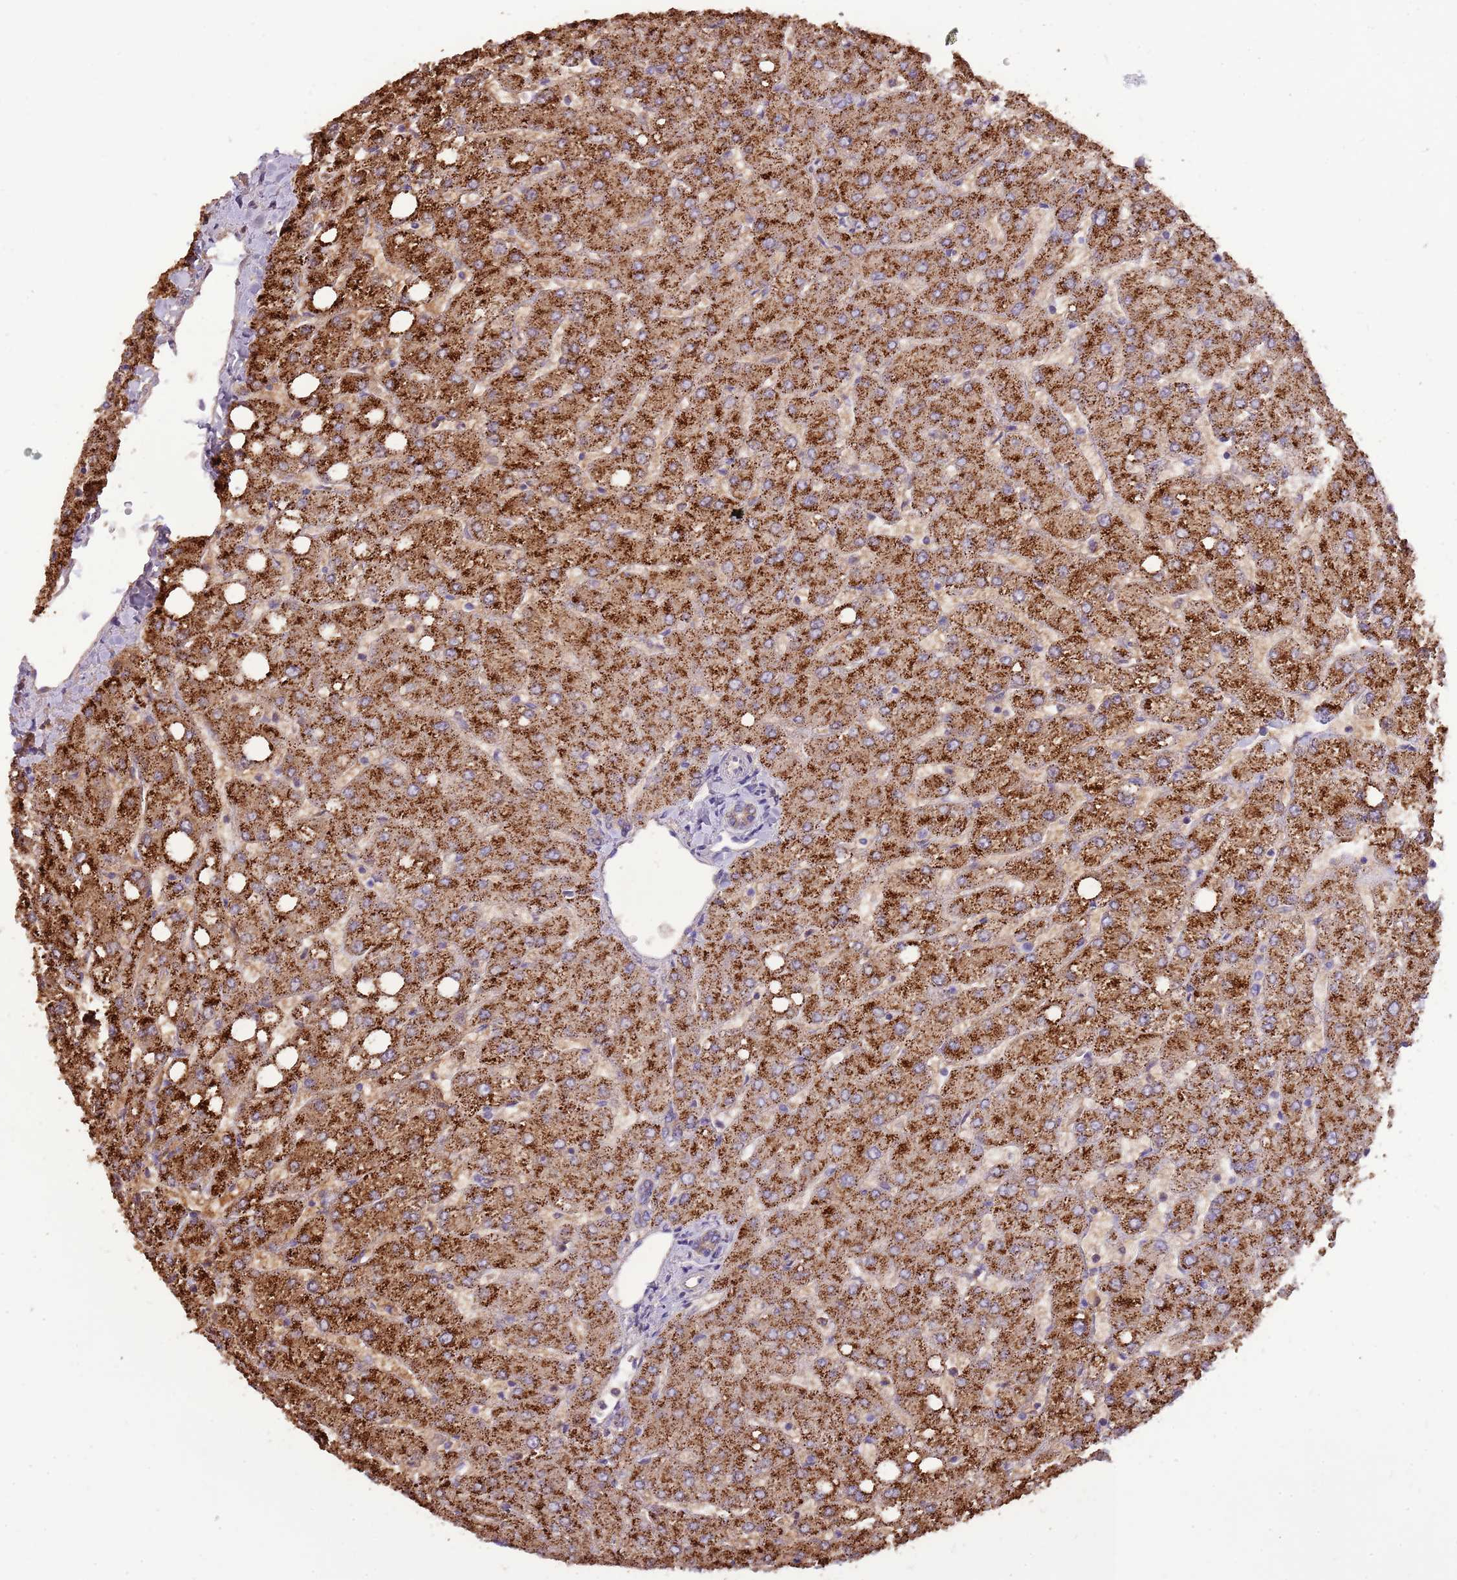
{"staining": {"intensity": "weak", "quantity": "<25%", "location": "cytoplasmic/membranous"}, "tissue": "liver", "cell_type": "Cholangiocytes", "image_type": "normal", "snomed": [{"axis": "morphology", "description": "Normal tissue, NOS"}, {"axis": "topography", "description": "Liver"}], "caption": "DAB immunohistochemical staining of normal human liver exhibits no significant expression in cholangiocytes.", "gene": "PCNX1", "patient": {"sex": "female", "age": 54}}